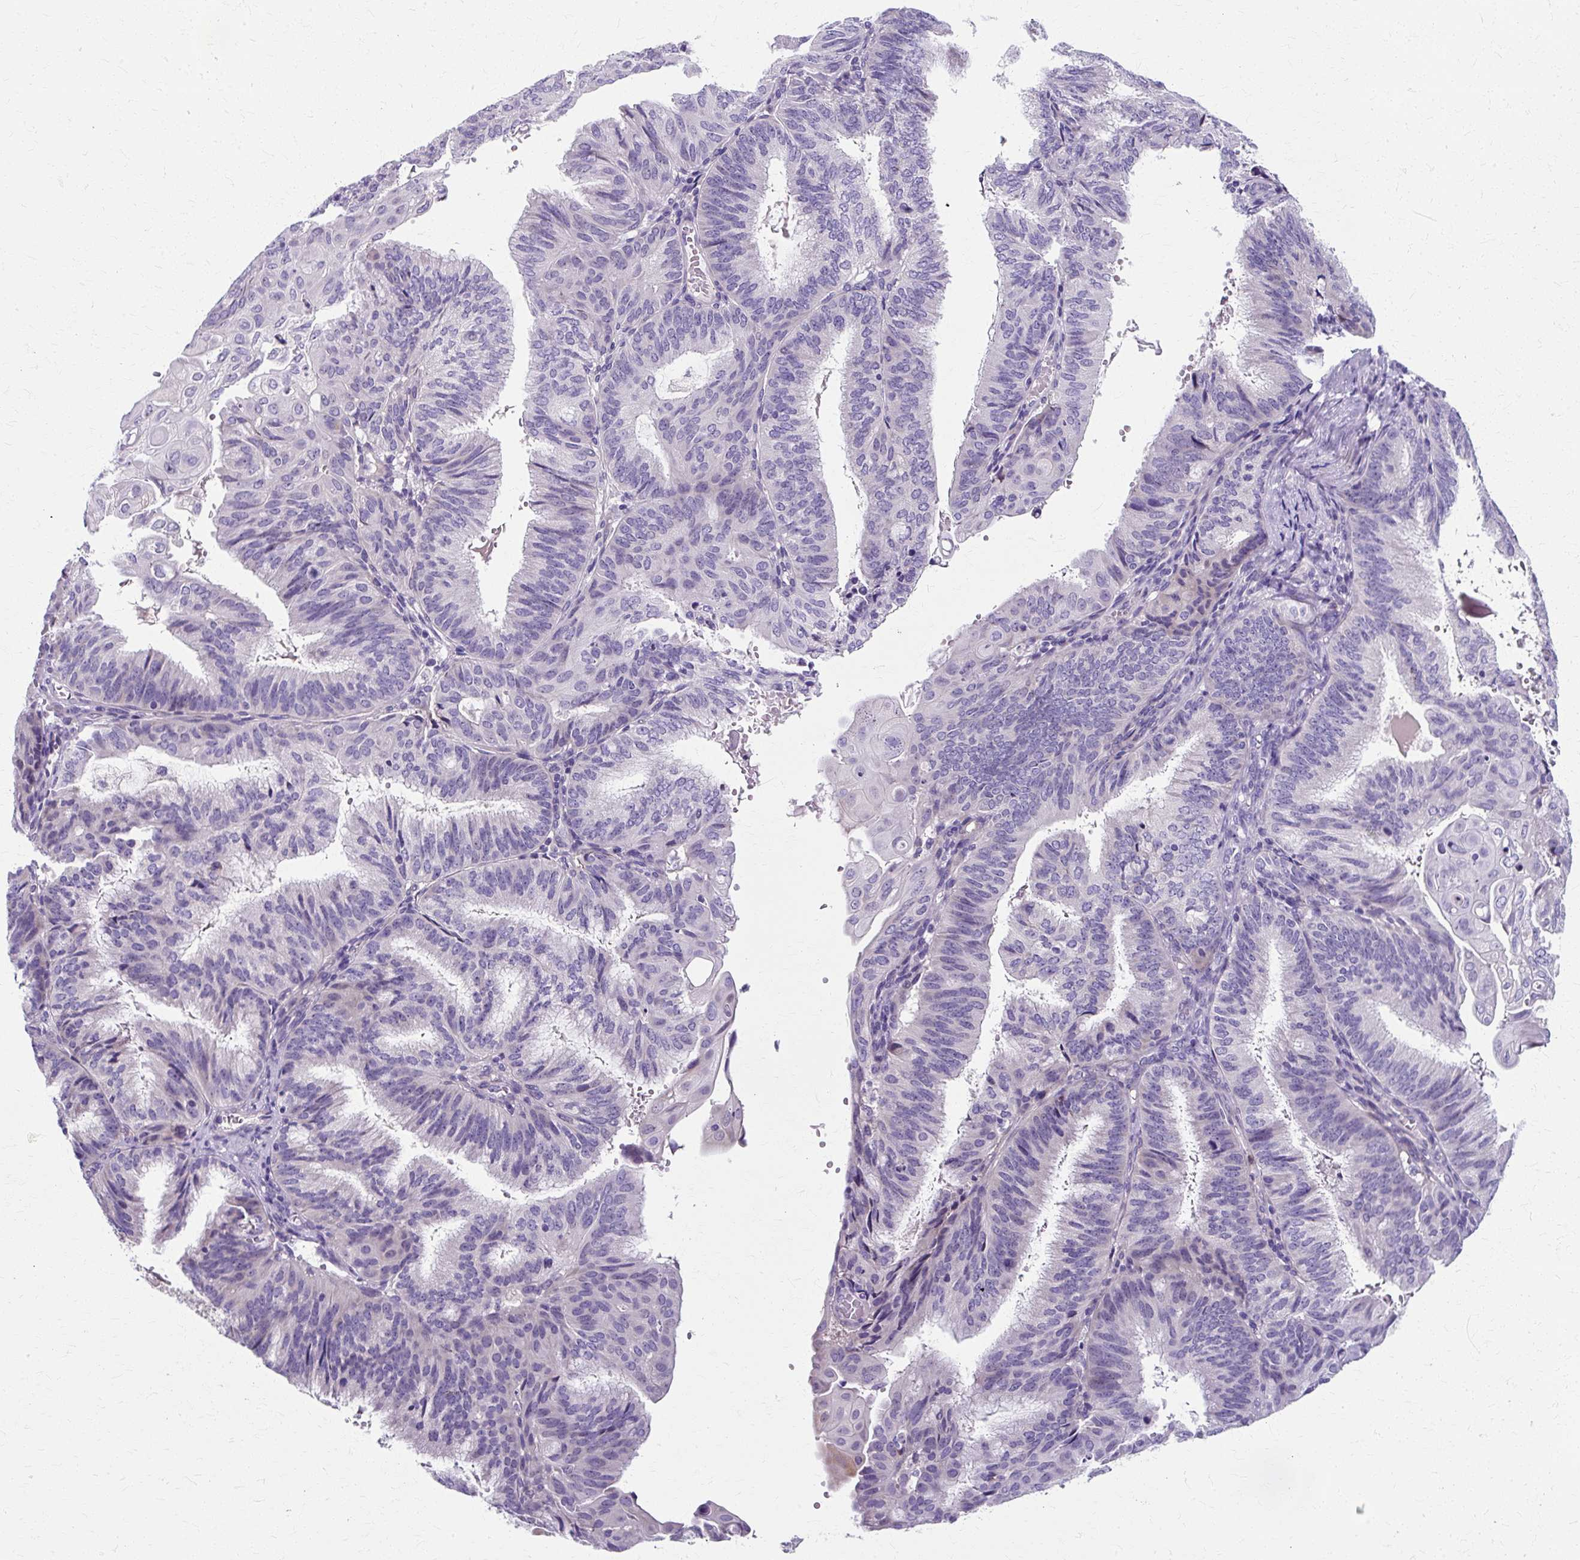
{"staining": {"intensity": "negative", "quantity": "none", "location": "none"}, "tissue": "endometrial cancer", "cell_type": "Tumor cells", "image_type": "cancer", "snomed": [{"axis": "morphology", "description": "Adenocarcinoma, NOS"}, {"axis": "topography", "description": "Endometrium"}], "caption": "Tumor cells show no significant expression in endometrial cancer.", "gene": "ZNF555", "patient": {"sex": "female", "age": 49}}